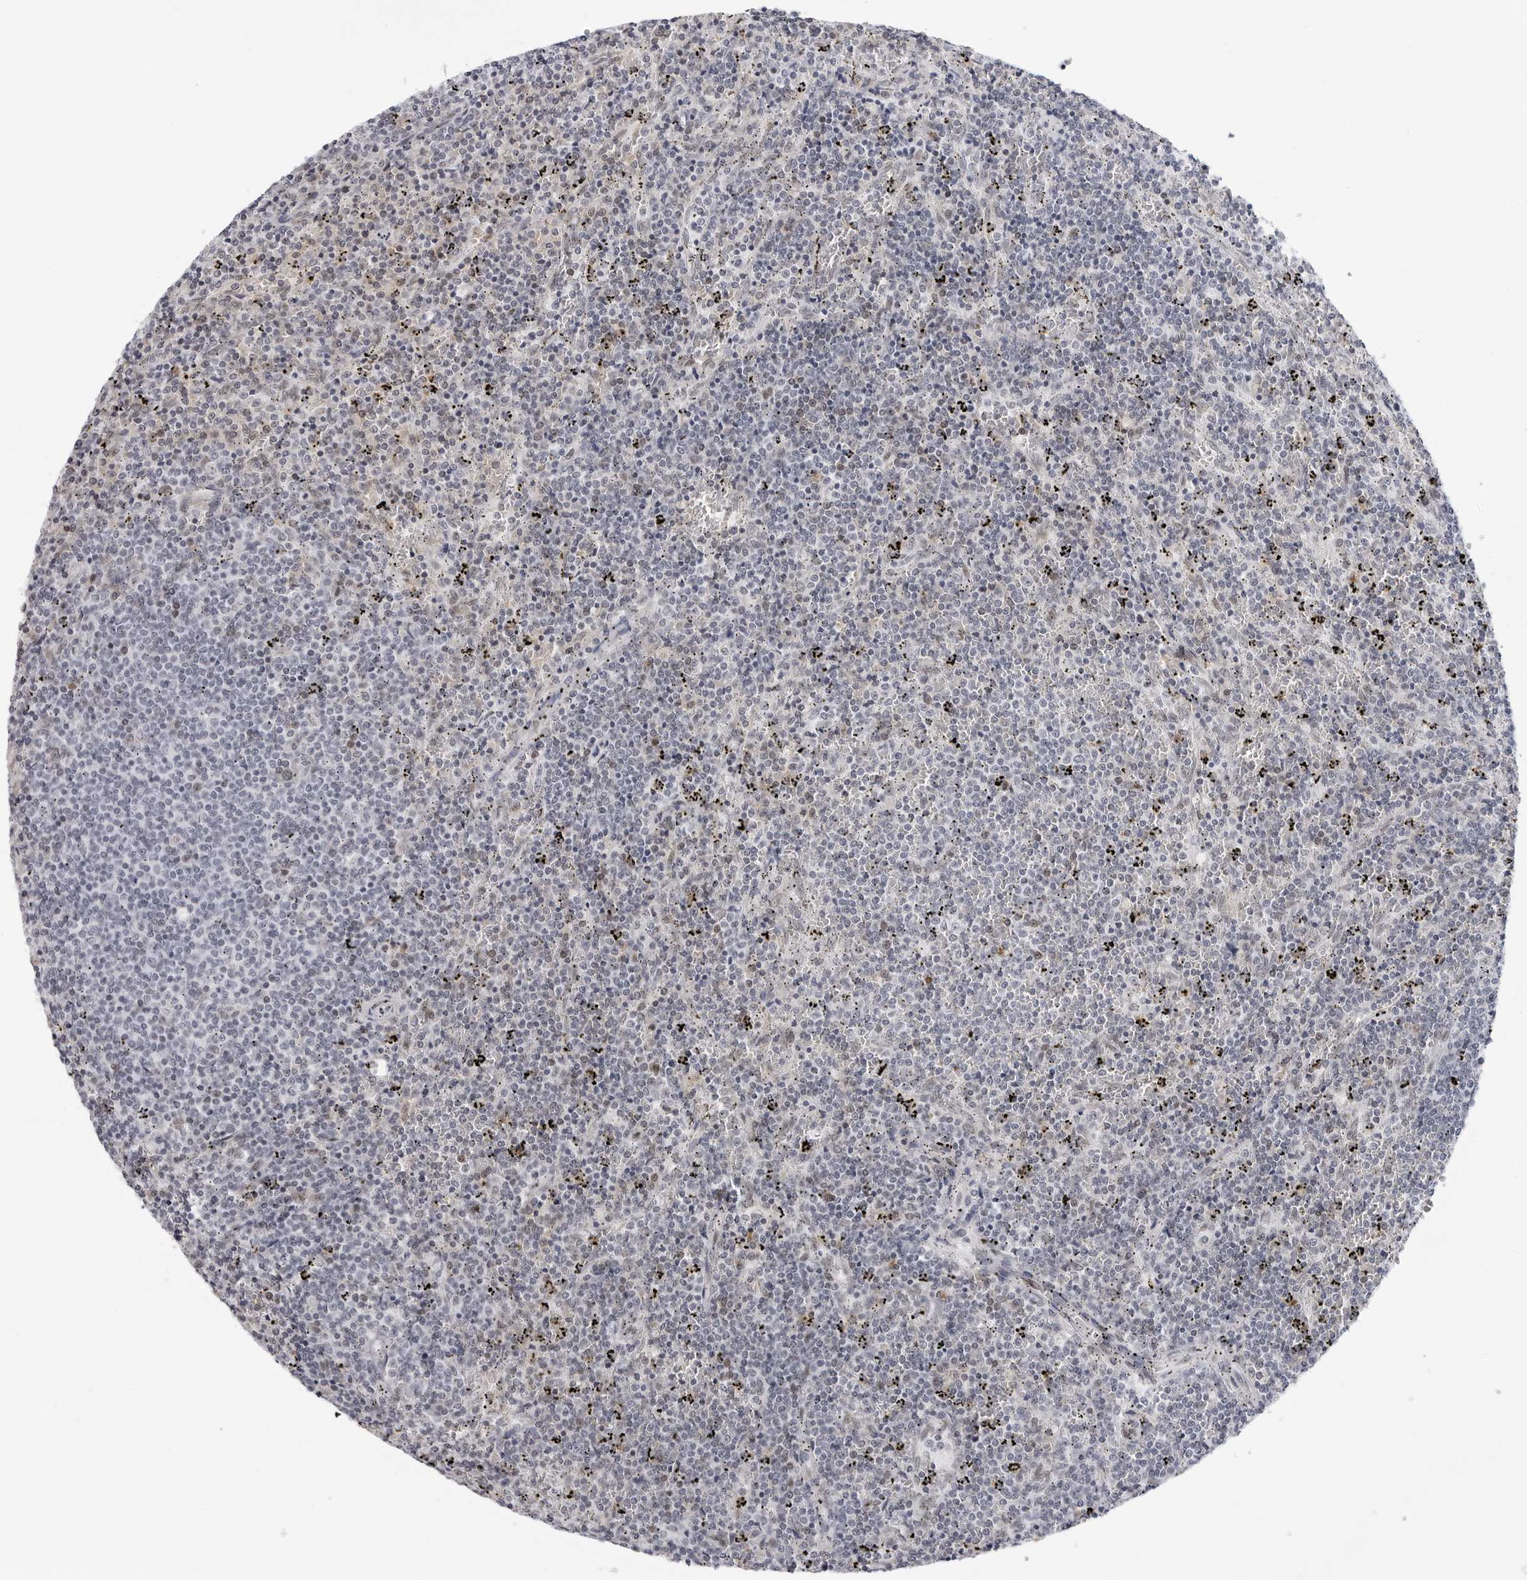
{"staining": {"intensity": "negative", "quantity": "none", "location": "none"}, "tissue": "lymphoma", "cell_type": "Tumor cells", "image_type": "cancer", "snomed": [{"axis": "morphology", "description": "Malignant lymphoma, non-Hodgkin's type, Low grade"}, {"axis": "topography", "description": "Spleen"}], "caption": "Immunohistochemical staining of human lymphoma demonstrates no significant staining in tumor cells.", "gene": "VEZF1", "patient": {"sex": "female", "age": 50}}